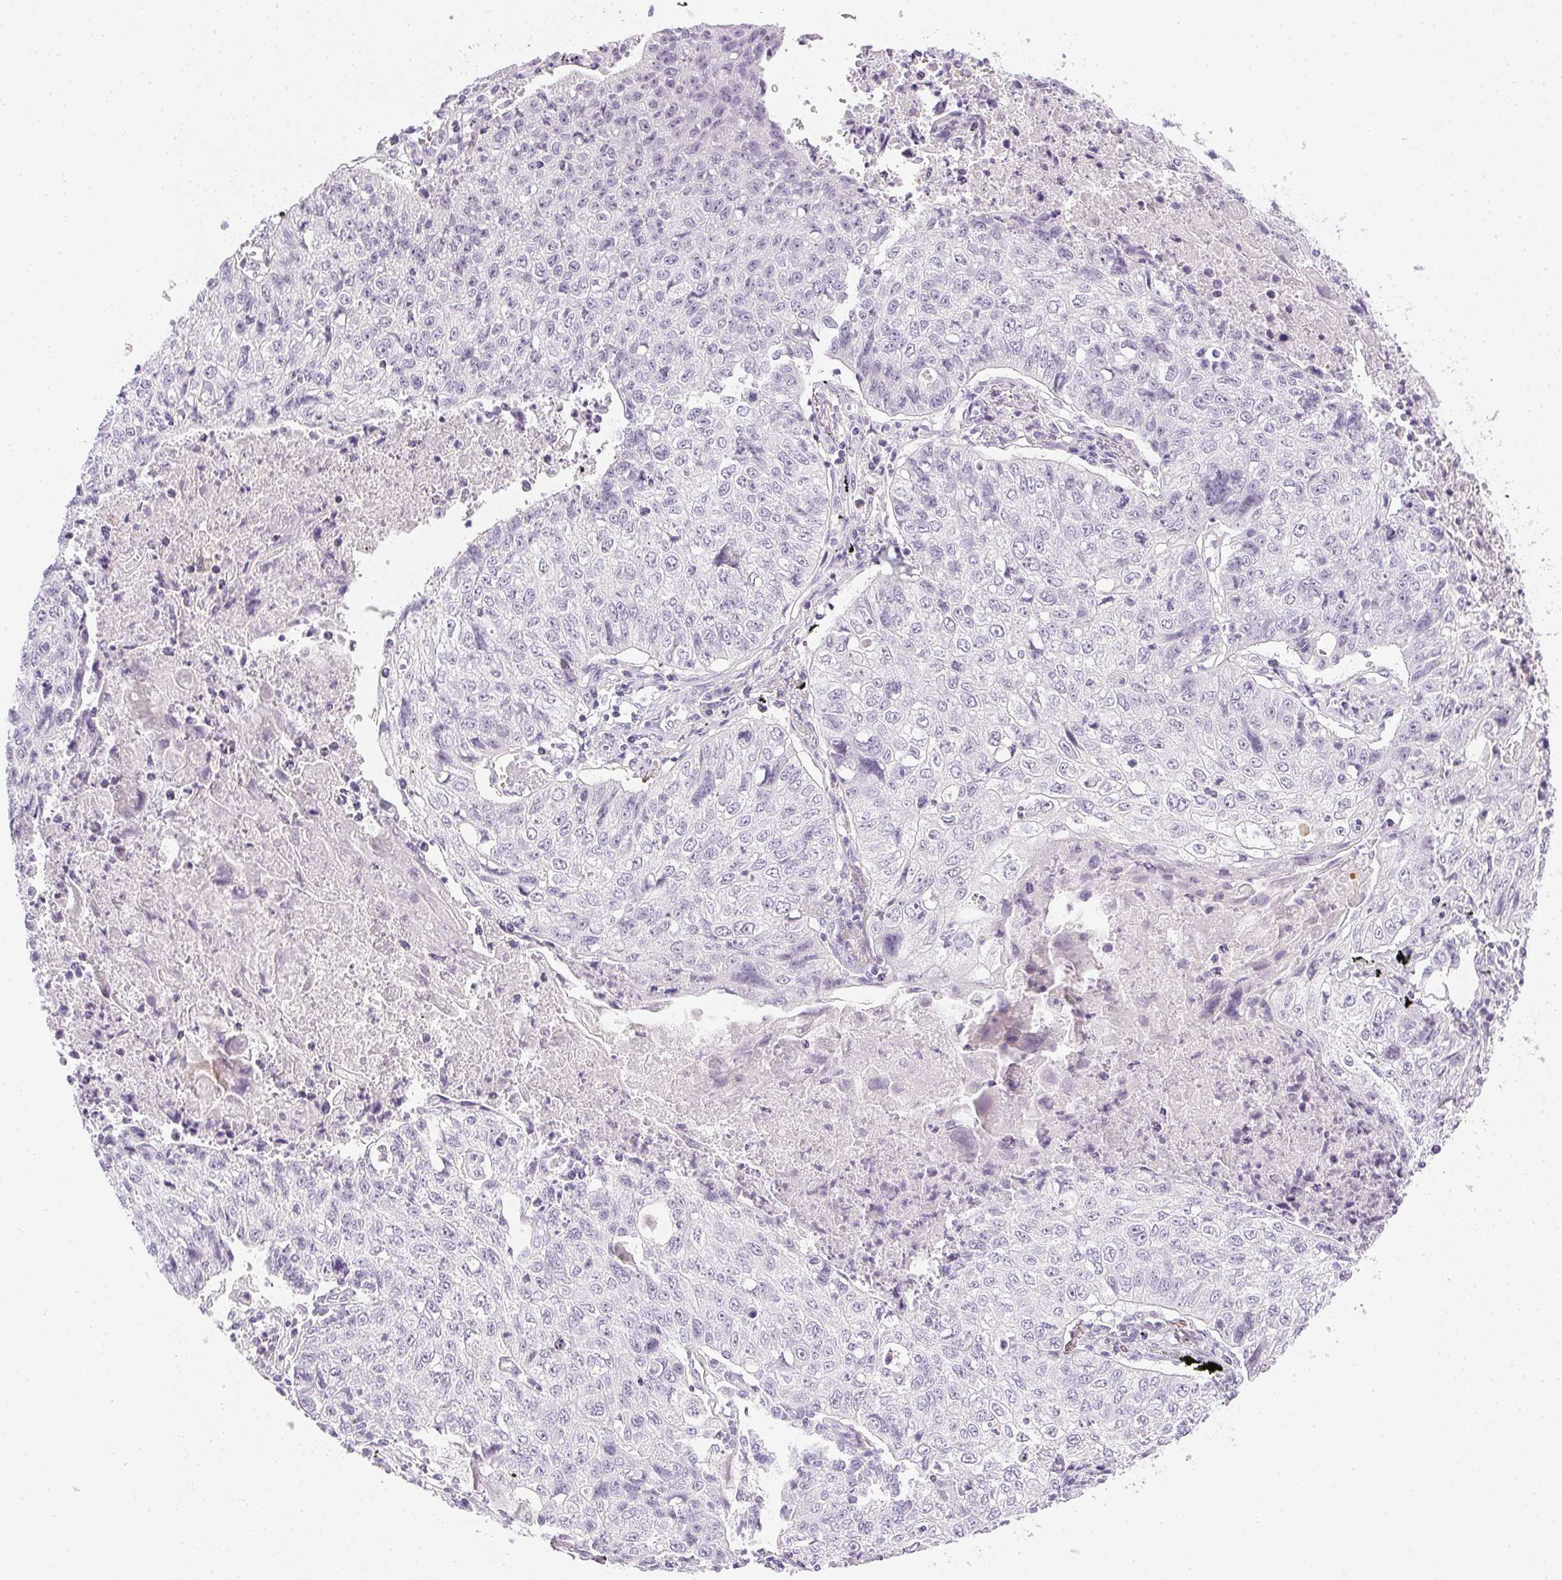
{"staining": {"intensity": "negative", "quantity": "none", "location": "none"}, "tissue": "lung cancer", "cell_type": "Tumor cells", "image_type": "cancer", "snomed": [{"axis": "morphology", "description": "Normal morphology"}, {"axis": "morphology", "description": "Aneuploidy"}, {"axis": "morphology", "description": "Squamous cell carcinoma, NOS"}, {"axis": "topography", "description": "Lymph node"}, {"axis": "topography", "description": "Lung"}], "caption": "IHC of human aneuploidy (lung) reveals no positivity in tumor cells. (DAB (3,3'-diaminobenzidine) immunohistochemistry (IHC) visualized using brightfield microscopy, high magnification).", "gene": "PPY", "patient": {"sex": "female", "age": 76}}